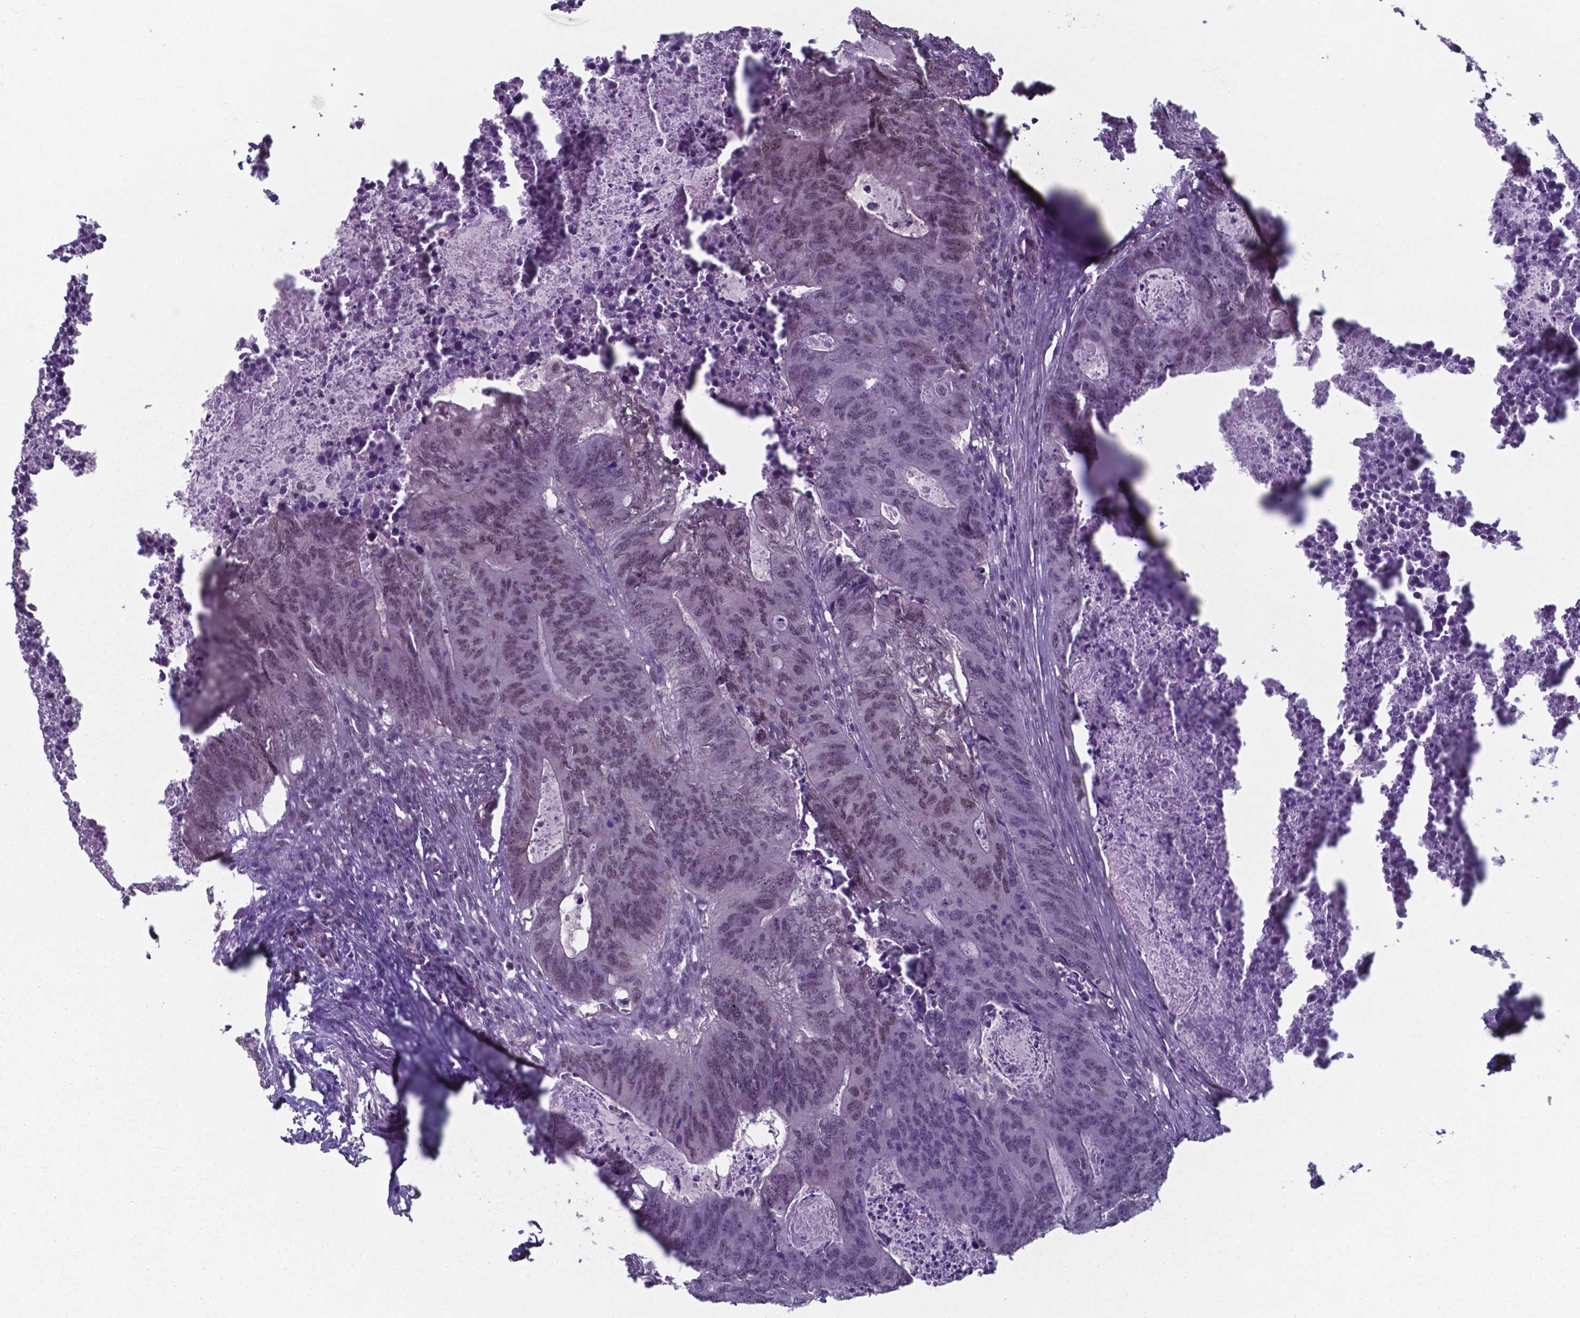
{"staining": {"intensity": "moderate", "quantity": "25%-75%", "location": "nuclear"}, "tissue": "colorectal cancer", "cell_type": "Tumor cells", "image_type": "cancer", "snomed": [{"axis": "morphology", "description": "Adenocarcinoma, NOS"}, {"axis": "topography", "description": "Colon"}], "caption": "Protein expression analysis of colorectal cancer shows moderate nuclear expression in about 25%-75% of tumor cells. The staining was performed using DAB, with brown indicating positive protein expression. Nuclei are stained blue with hematoxylin.", "gene": "UBA1", "patient": {"sex": "male", "age": 67}}